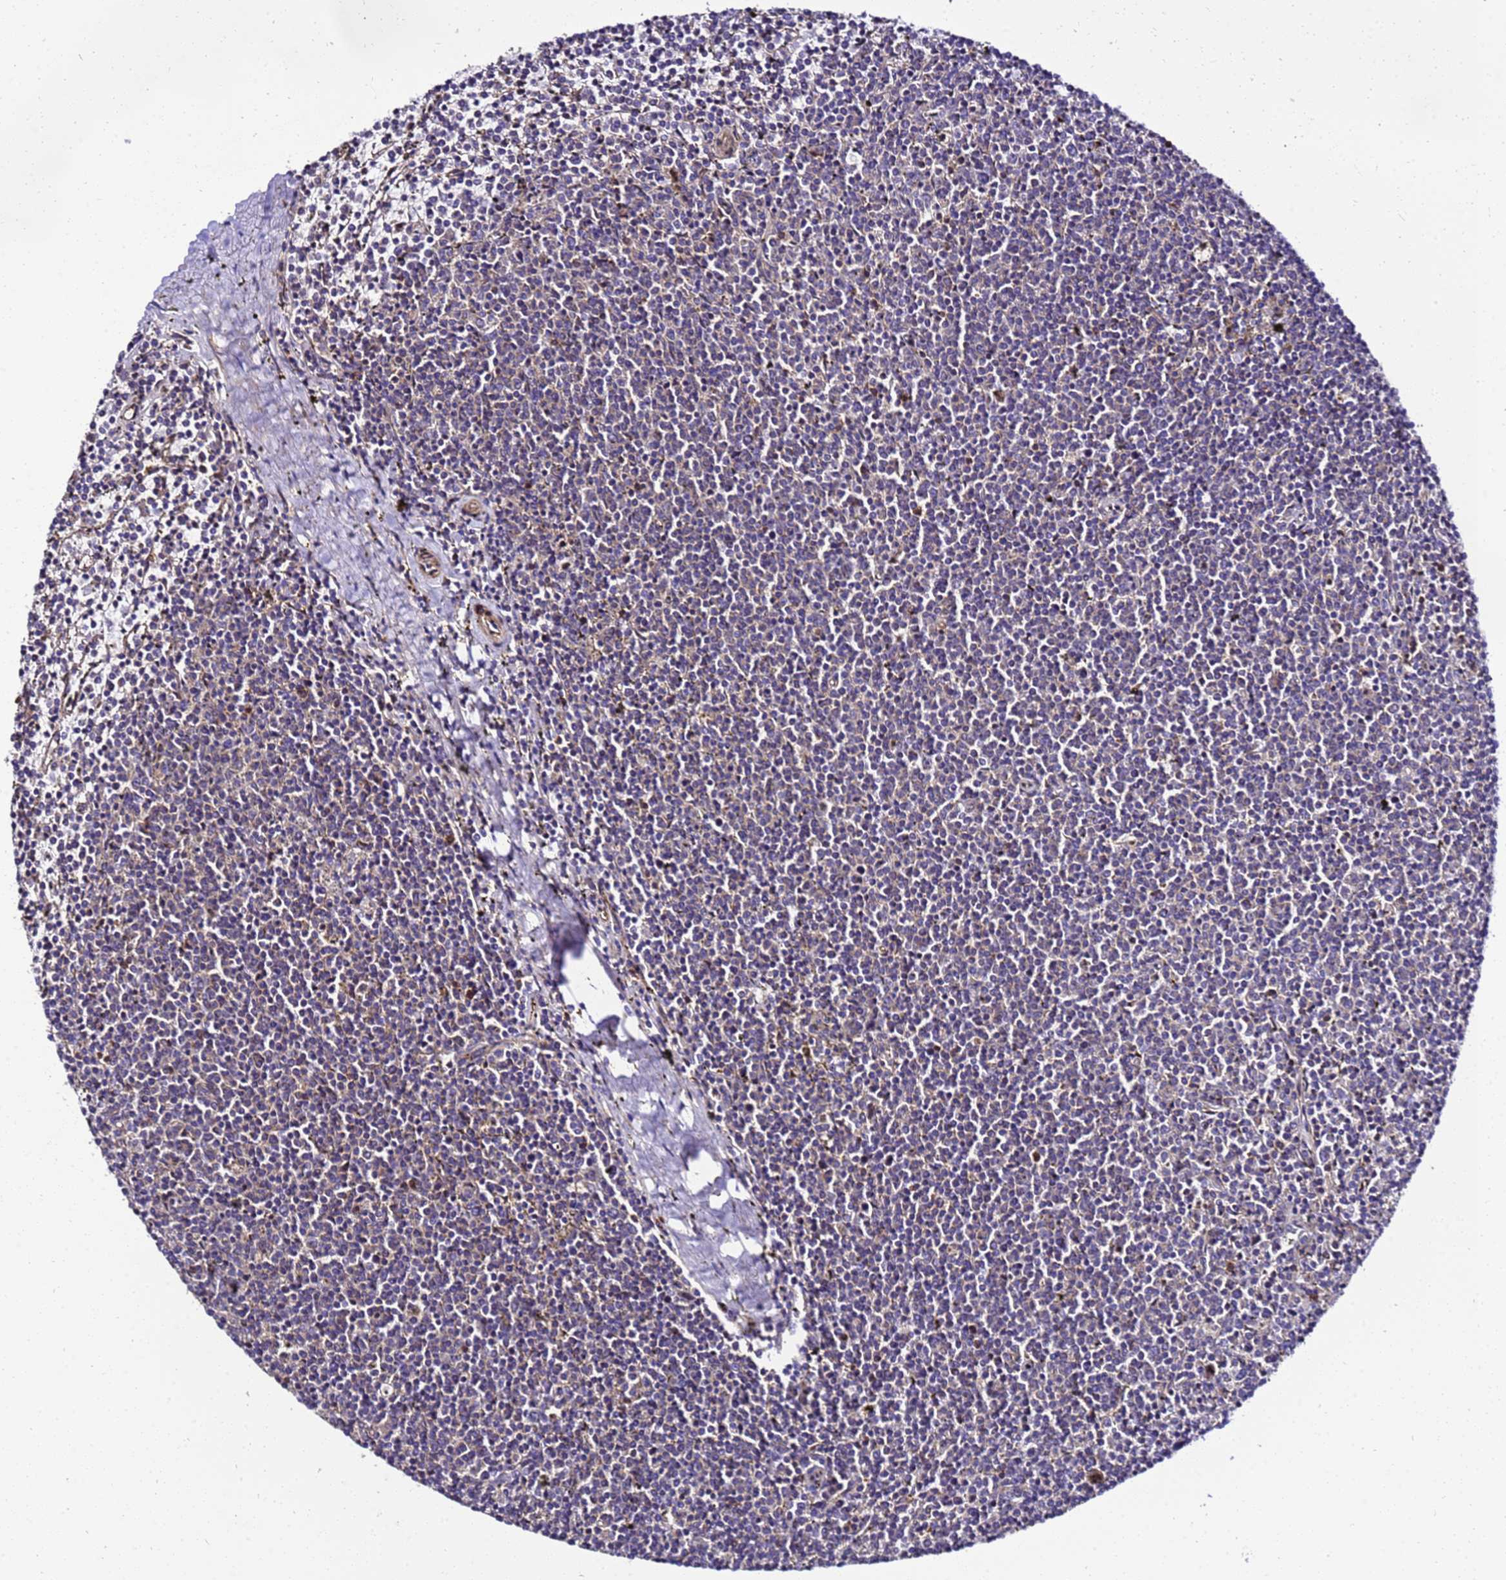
{"staining": {"intensity": "negative", "quantity": "none", "location": "none"}, "tissue": "lymphoma", "cell_type": "Tumor cells", "image_type": "cancer", "snomed": [{"axis": "morphology", "description": "Malignant lymphoma, non-Hodgkin's type, Low grade"}, {"axis": "topography", "description": "Spleen"}], "caption": "Tumor cells show no significant protein staining in lymphoma.", "gene": "ZNF417", "patient": {"sex": "female", "age": 50}}